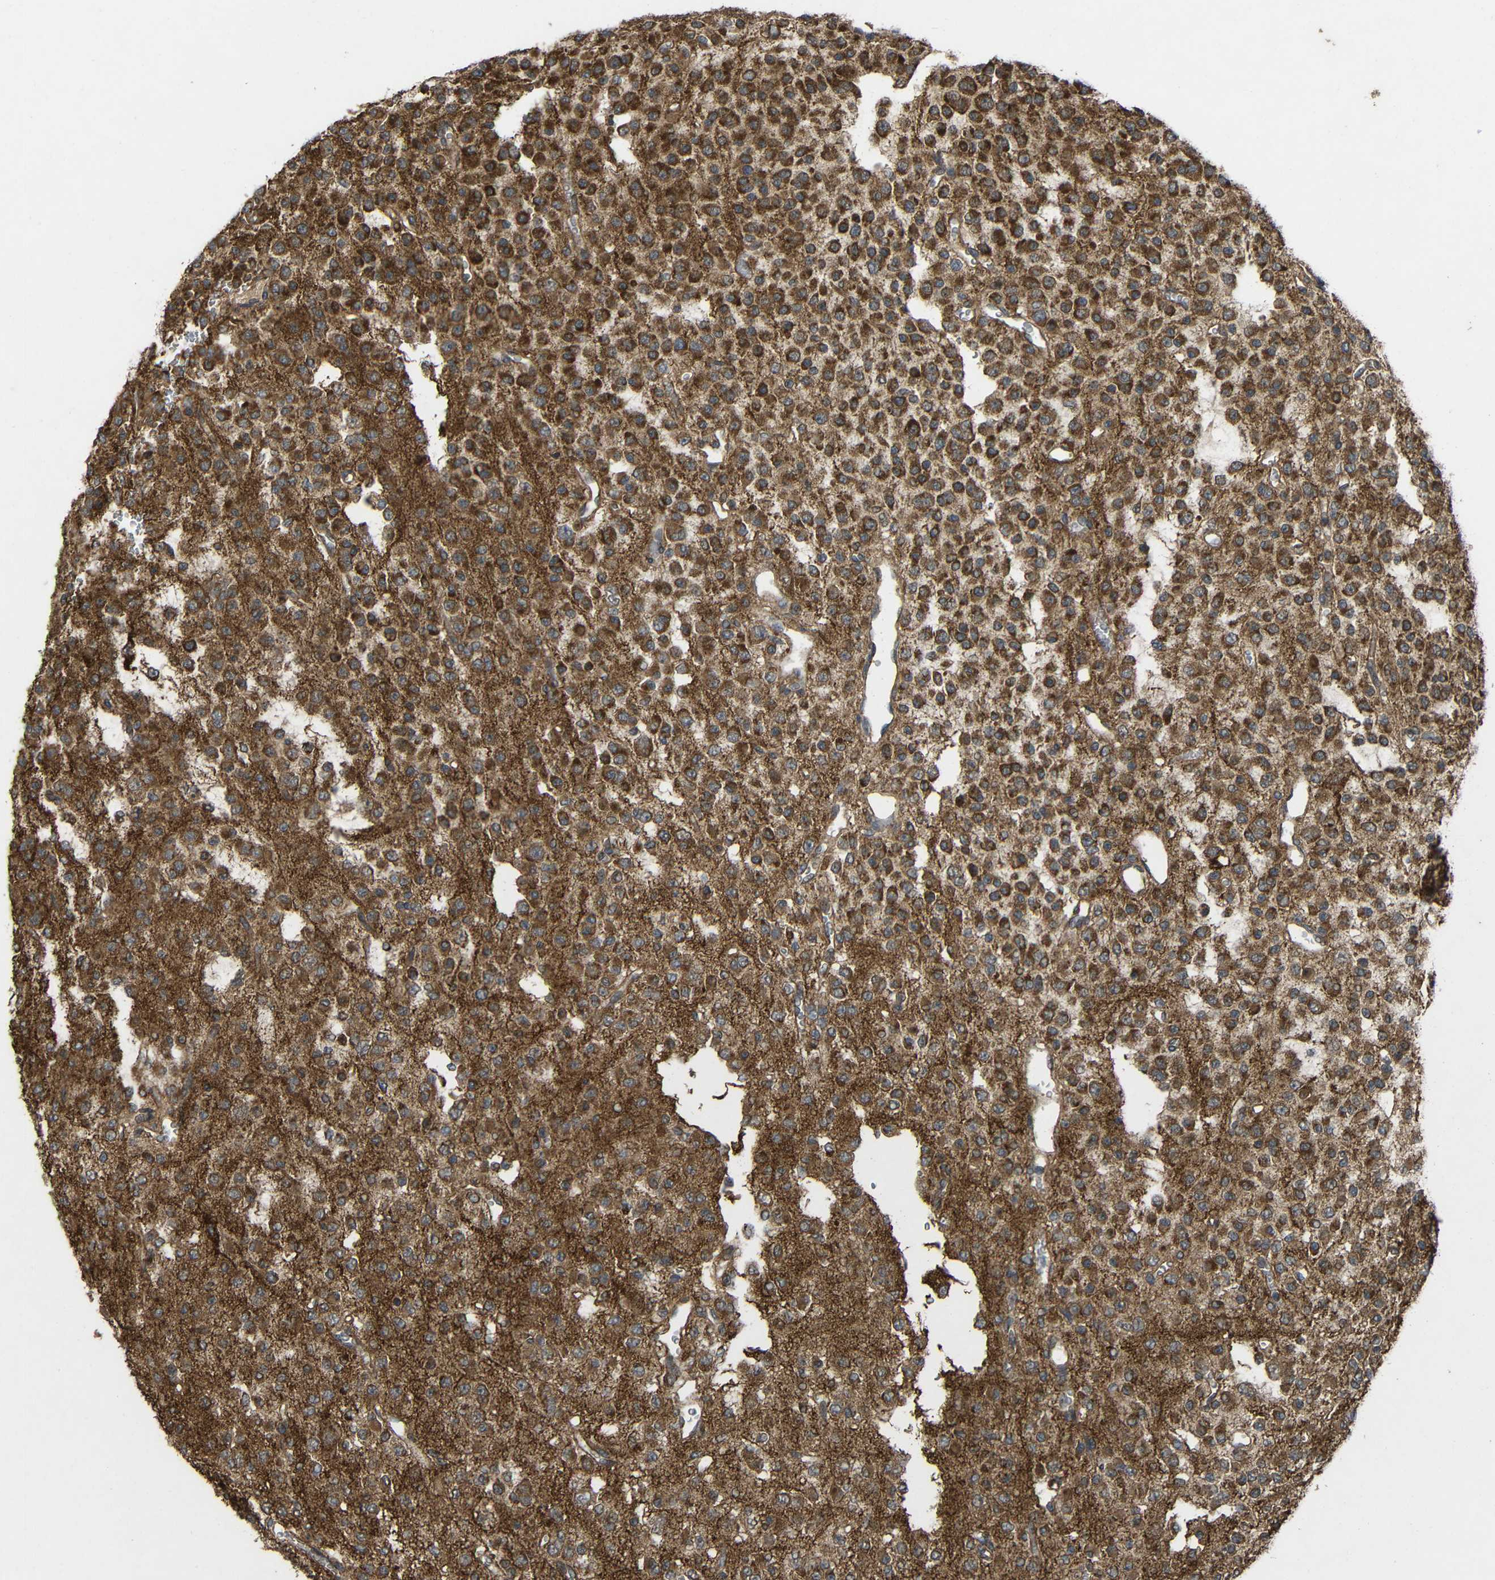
{"staining": {"intensity": "strong", "quantity": "25%-75%", "location": "cytoplasmic/membranous"}, "tissue": "glioma", "cell_type": "Tumor cells", "image_type": "cancer", "snomed": [{"axis": "morphology", "description": "Glioma, malignant, Low grade"}, {"axis": "topography", "description": "Brain"}], "caption": "High-magnification brightfield microscopy of malignant glioma (low-grade) stained with DAB (3,3'-diaminobenzidine) (brown) and counterstained with hematoxylin (blue). tumor cells exhibit strong cytoplasmic/membranous positivity is appreciated in about25%-75% of cells. (IHC, brightfield microscopy, high magnification).", "gene": "C1GALT1", "patient": {"sex": "male", "age": 38}}